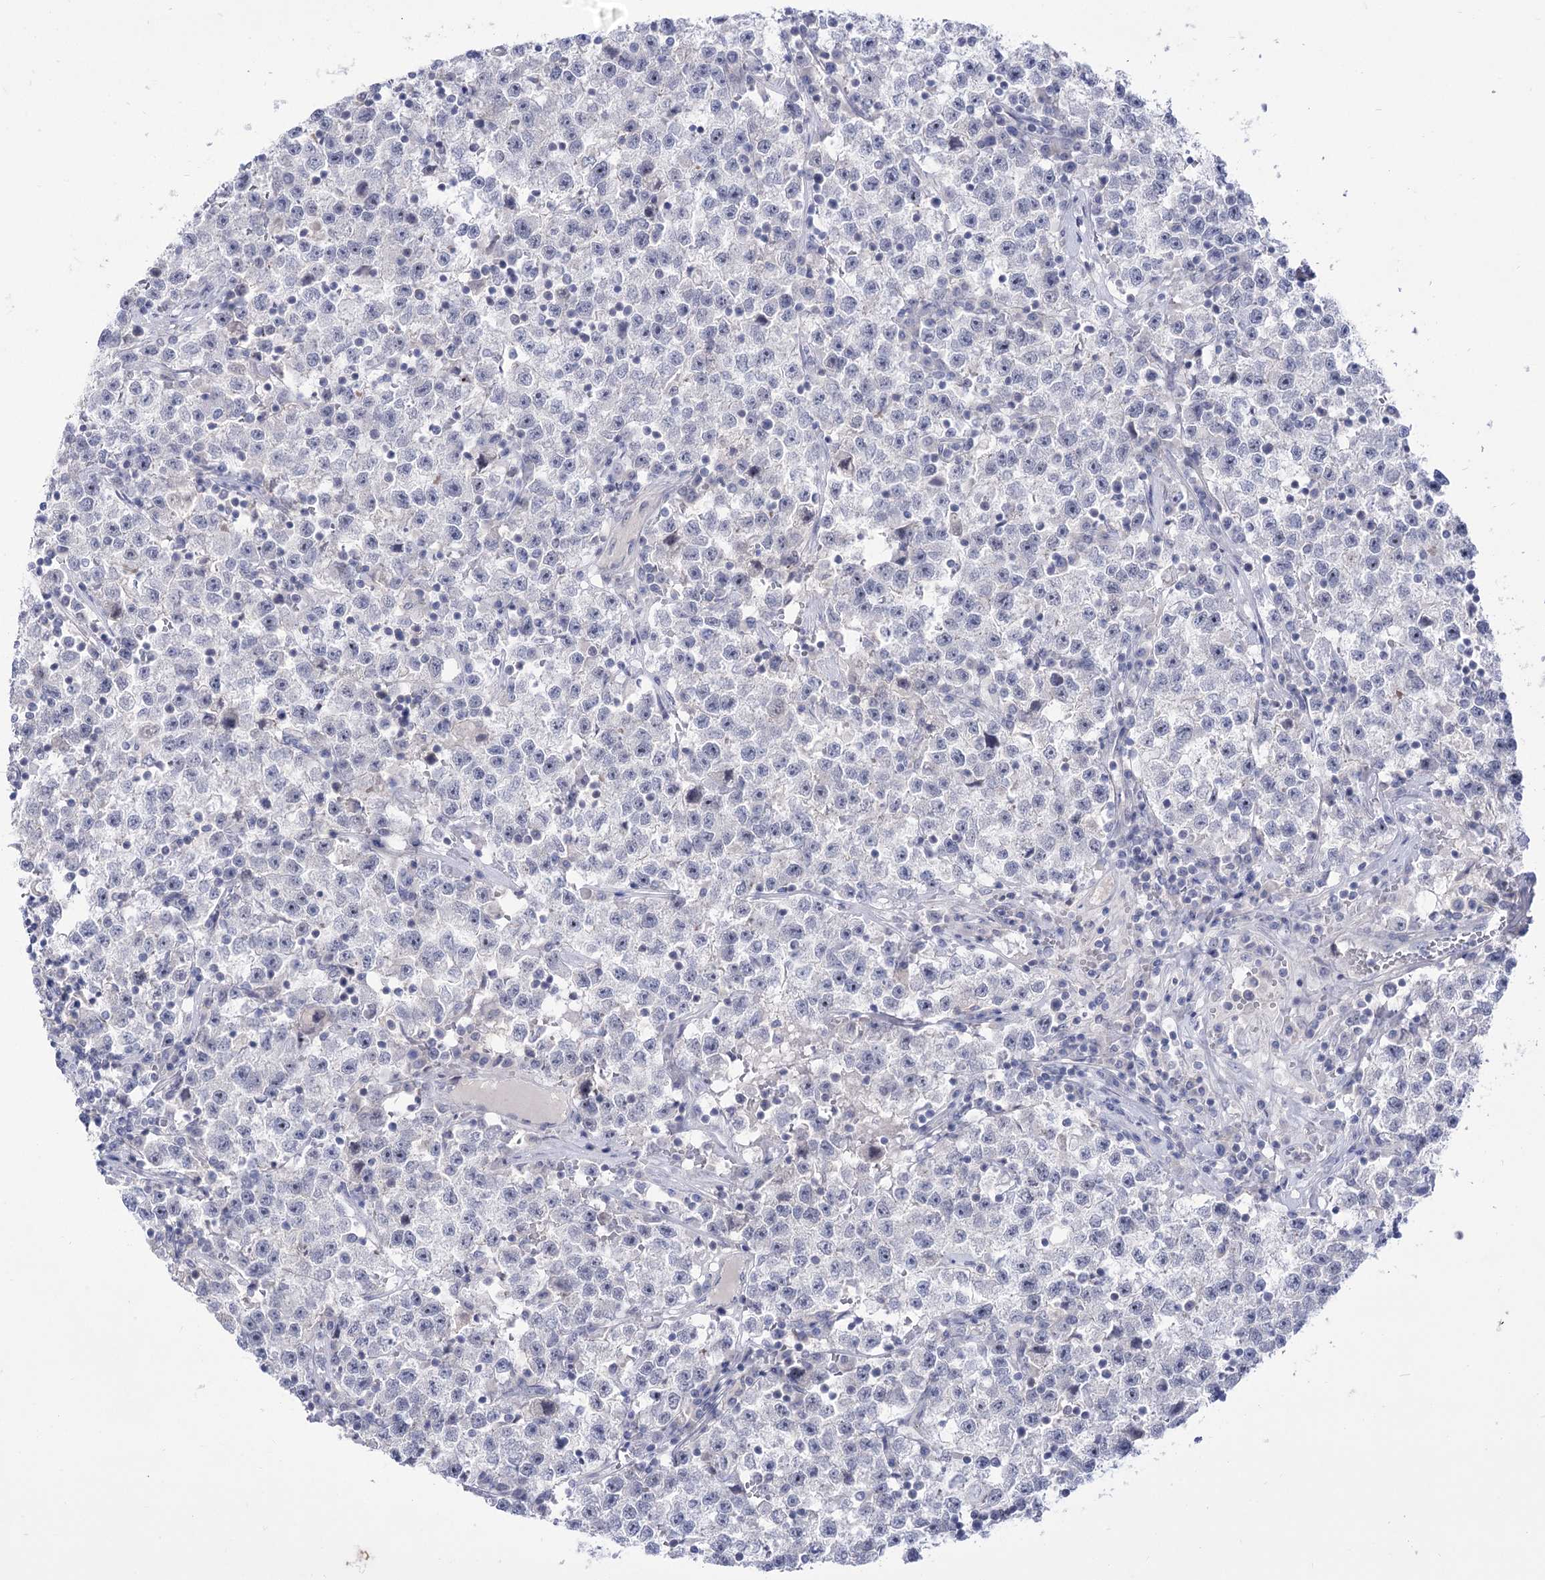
{"staining": {"intensity": "negative", "quantity": "none", "location": "none"}, "tissue": "testis cancer", "cell_type": "Tumor cells", "image_type": "cancer", "snomed": [{"axis": "morphology", "description": "Seminoma, NOS"}, {"axis": "topography", "description": "Testis"}], "caption": "High power microscopy photomicrograph of an immunohistochemistry photomicrograph of seminoma (testis), revealing no significant staining in tumor cells.", "gene": "HELT", "patient": {"sex": "male", "age": 22}}